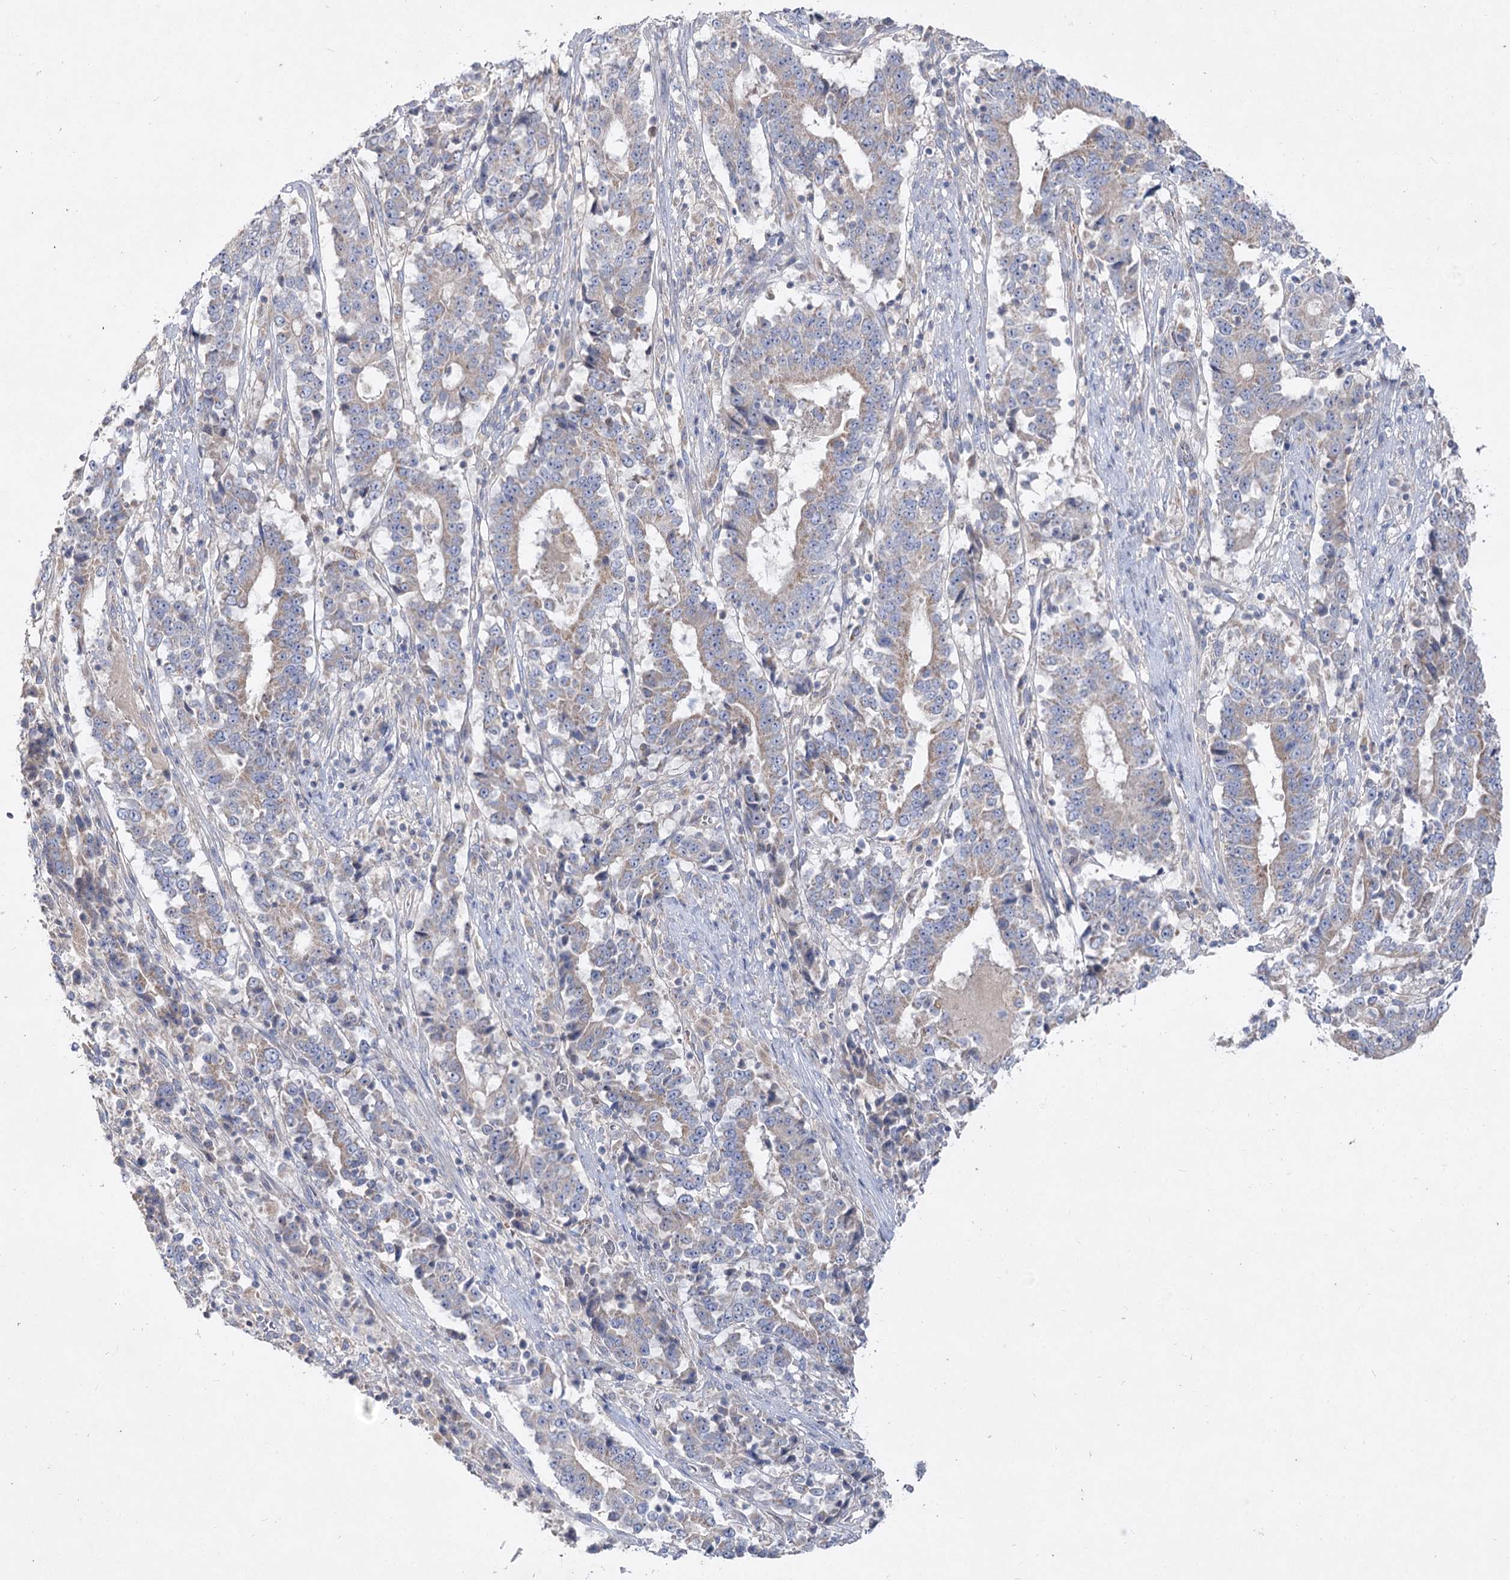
{"staining": {"intensity": "weak", "quantity": "25%-75%", "location": "cytoplasmic/membranous"}, "tissue": "stomach cancer", "cell_type": "Tumor cells", "image_type": "cancer", "snomed": [{"axis": "morphology", "description": "Adenocarcinoma, NOS"}, {"axis": "topography", "description": "Stomach"}], "caption": "High-power microscopy captured an IHC photomicrograph of stomach cancer (adenocarcinoma), revealing weak cytoplasmic/membranous staining in about 25%-75% of tumor cells.", "gene": "TMEM187", "patient": {"sex": "male", "age": 59}}